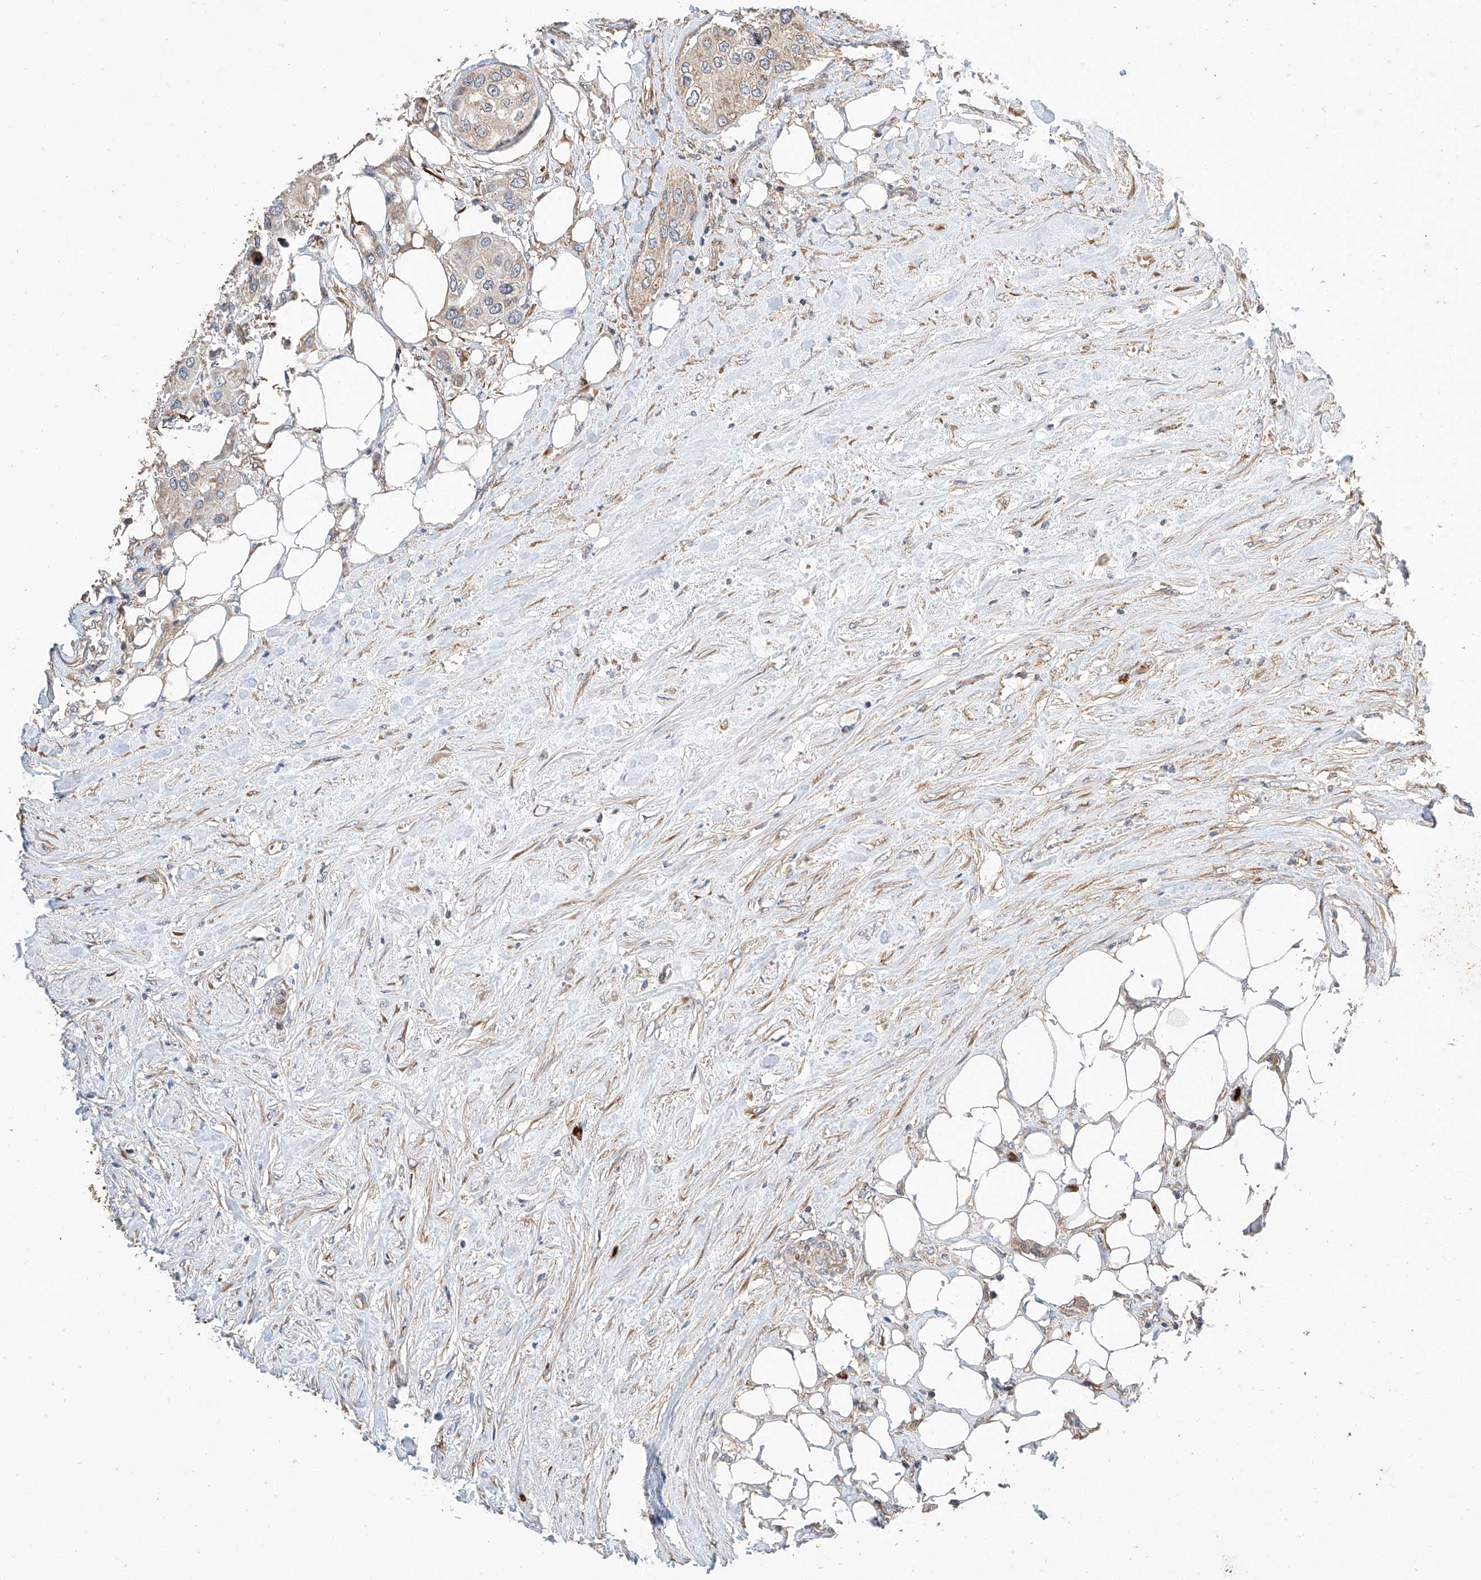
{"staining": {"intensity": "weak", "quantity": ">75%", "location": "cytoplasmic/membranous"}, "tissue": "urothelial cancer", "cell_type": "Tumor cells", "image_type": "cancer", "snomed": [{"axis": "morphology", "description": "Urothelial carcinoma, High grade"}, {"axis": "topography", "description": "Urinary bladder"}], "caption": "Tumor cells show low levels of weak cytoplasmic/membranous expression in approximately >75% of cells in human high-grade urothelial carcinoma. The protein is stained brown, and the nuclei are stained in blue (DAB (3,3'-diaminobenzidine) IHC with brightfield microscopy, high magnification).", "gene": "RAB23", "patient": {"sex": "male", "age": 64}}